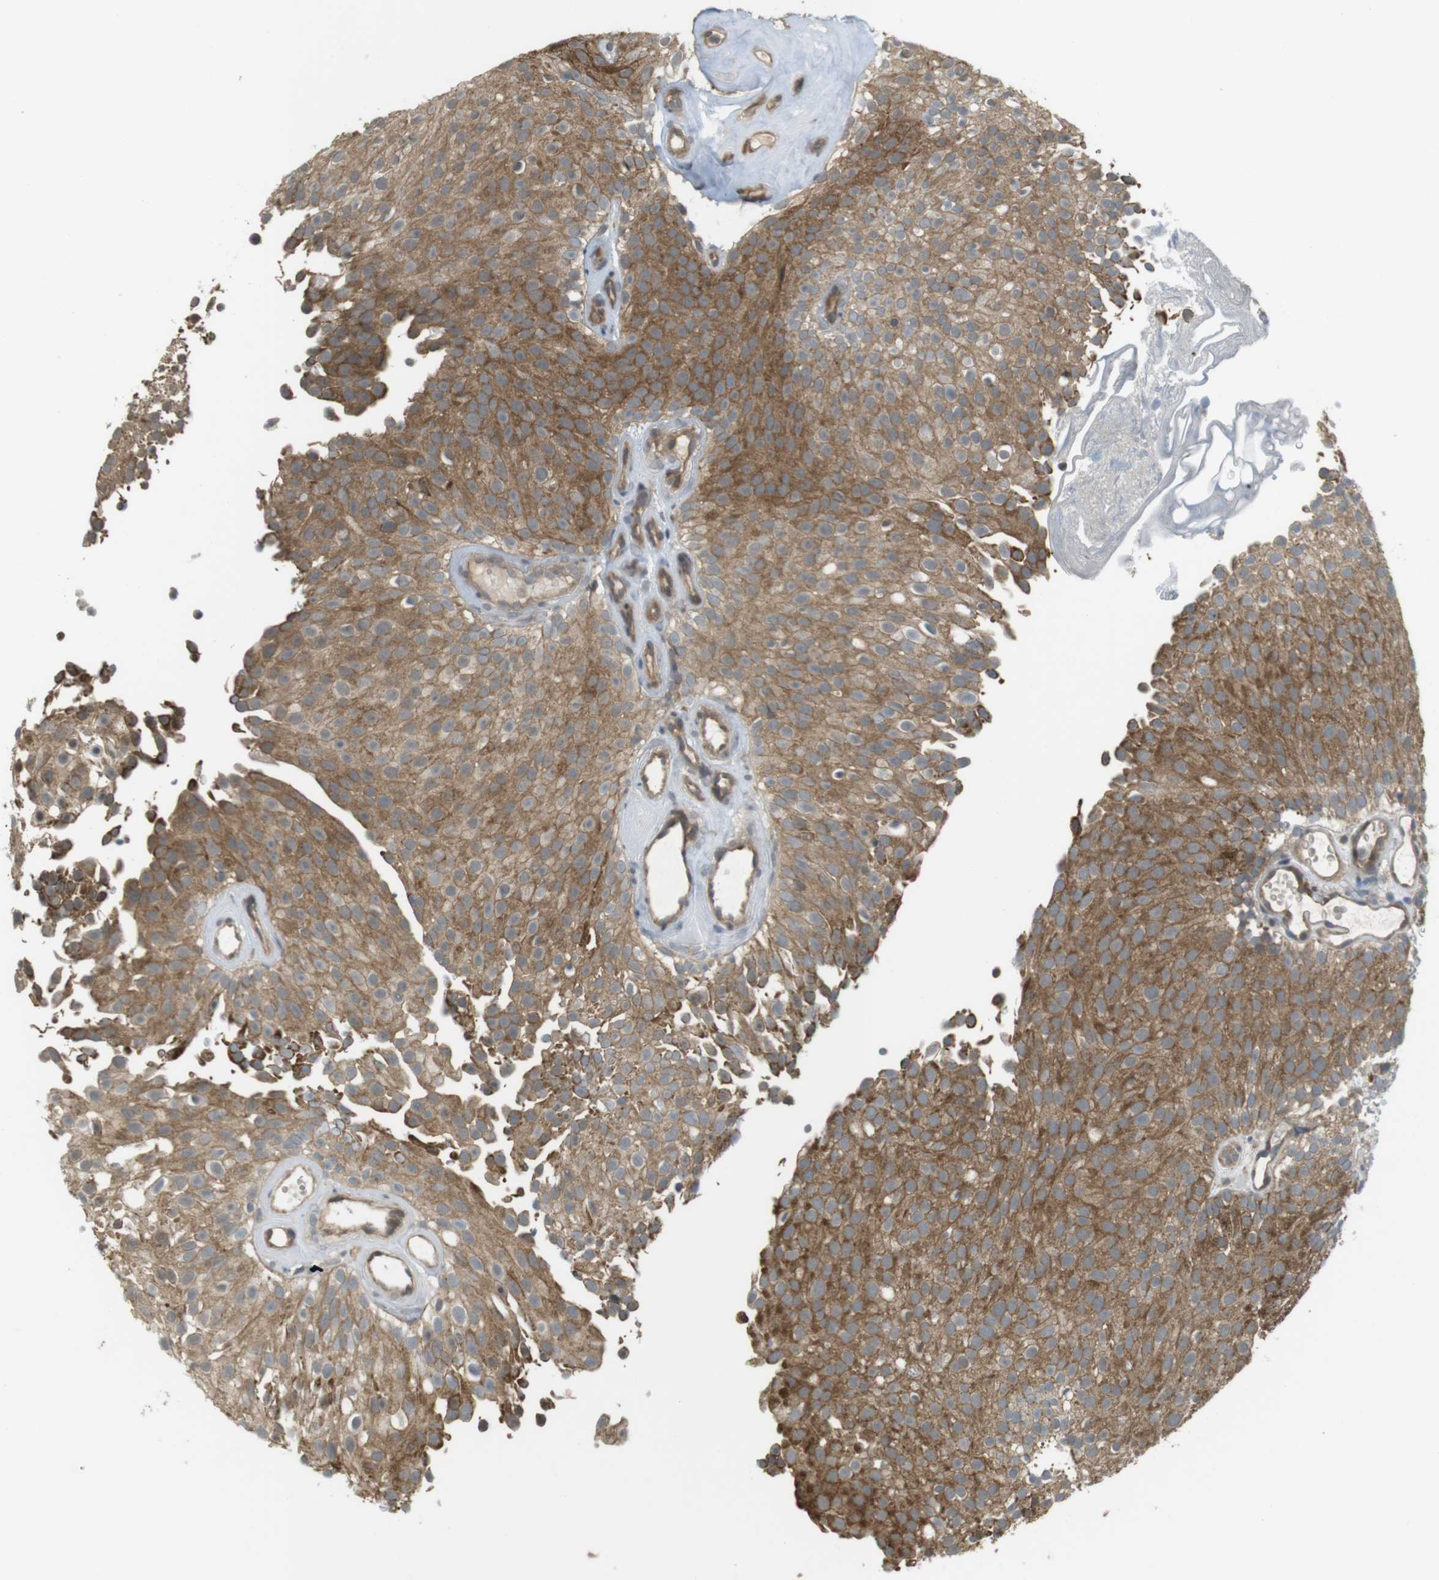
{"staining": {"intensity": "moderate", "quantity": "25%-75%", "location": "cytoplasmic/membranous"}, "tissue": "urothelial cancer", "cell_type": "Tumor cells", "image_type": "cancer", "snomed": [{"axis": "morphology", "description": "Urothelial carcinoma, Low grade"}, {"axis": "topography", "description": "Urinary bladder"}], "caption": "This micrograph shows immunohistochemistry staining of urothelial cancer, with medium moderate cytoplasmic/membranous positivity in approximately 25%-75% of tumor cells.", "gene": "RNF130", "patient": {"sex": "male", "age": 78}}